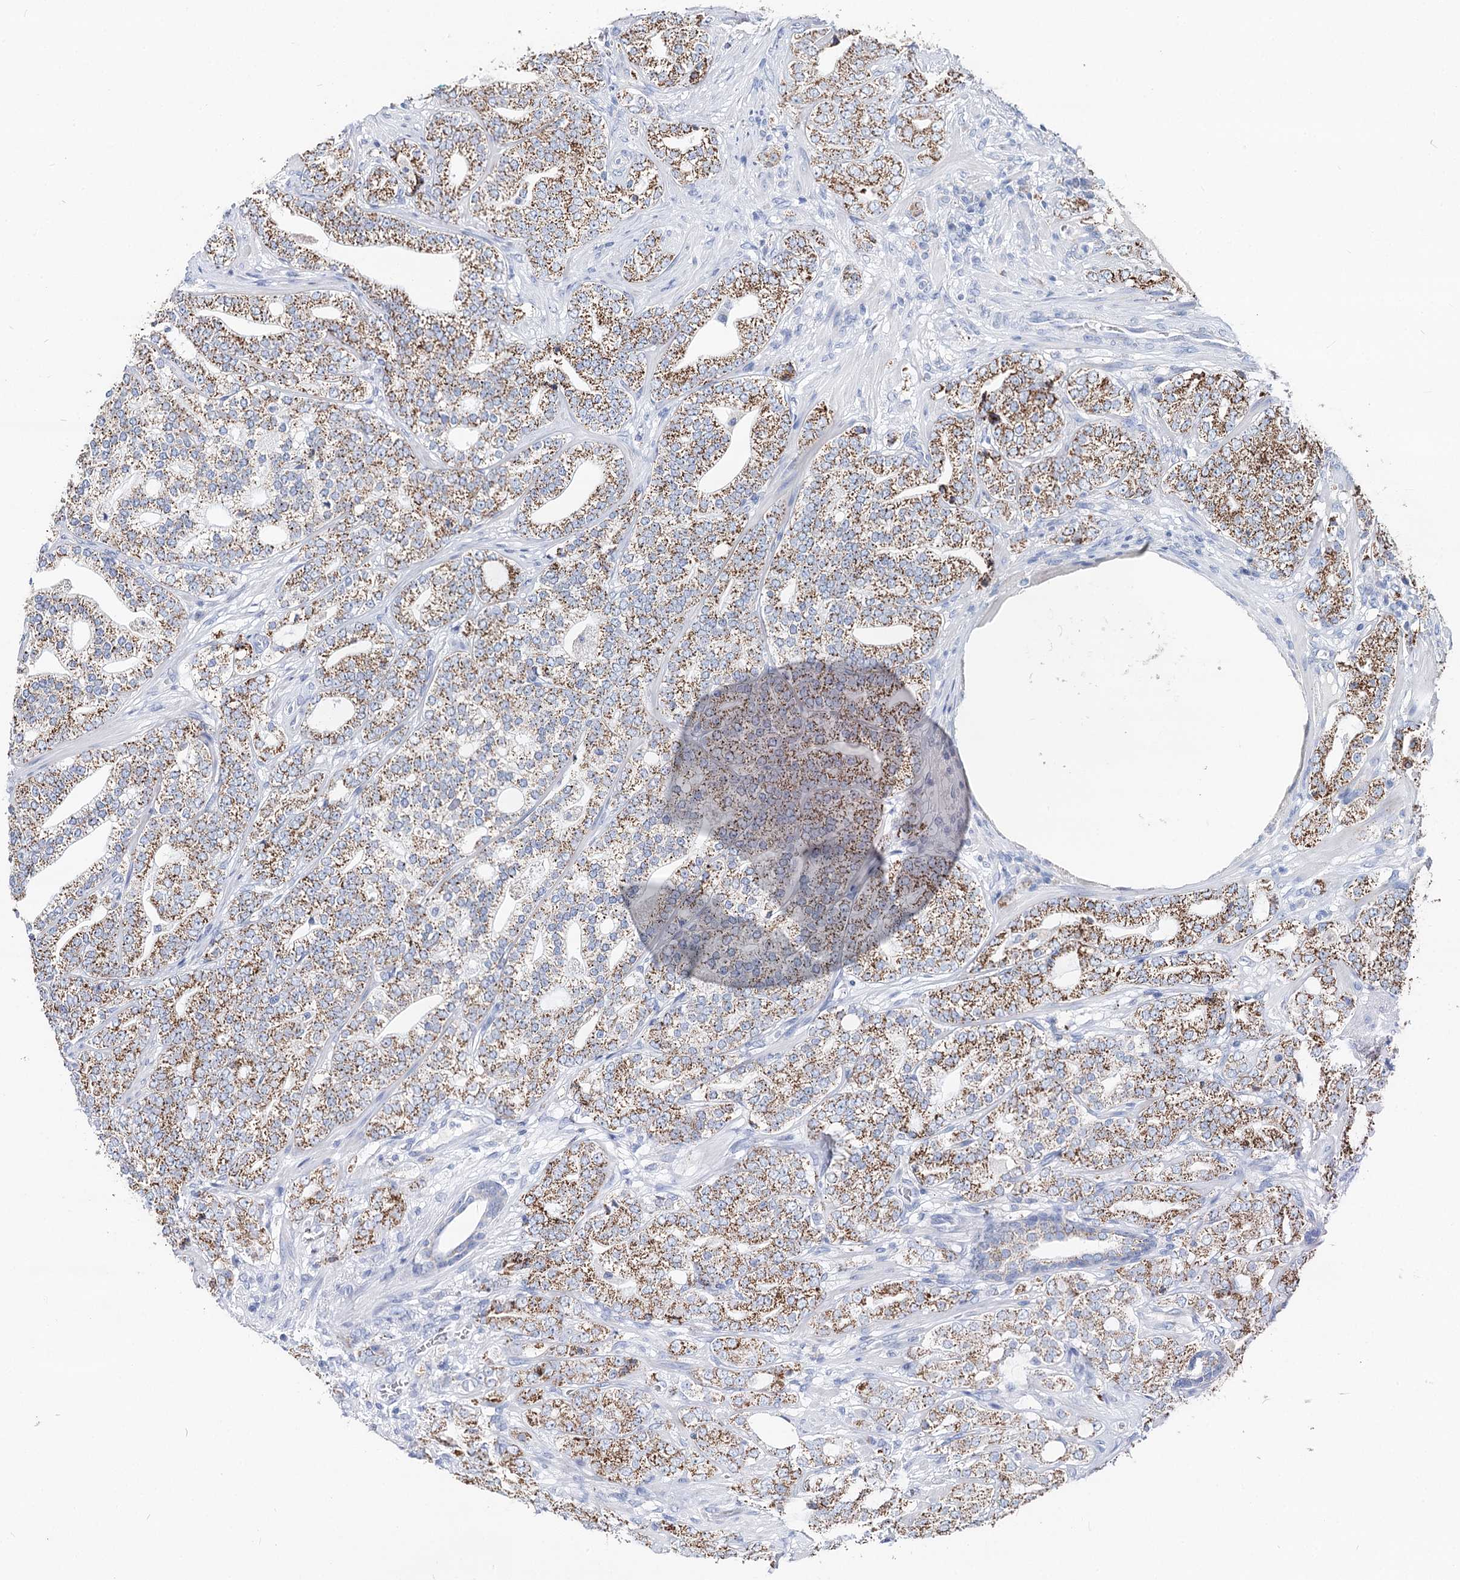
{"staining": {"intensity": "moderate", "quantity": ">75%", "location": "cytoplasmic/membranous"}, "tissue": "prostate cancer", "cell_type": "Tumor cells", "image_type": "cancer", "snomed": [{"axis": "morphology", "description": "Adenocarcinoma, High grade"}, {"axis": "topography", "description": "Prostate"}], "caption": "Immunohistochemical staining of human adenocarcinoma (high-grade) (prostate) exhibits medium levels of moderate cytoplasmic/membranous positivity in about >75% of tumor cells.", "gene": "MCCC2", "patient": {"sex": "male", "age": 64}}